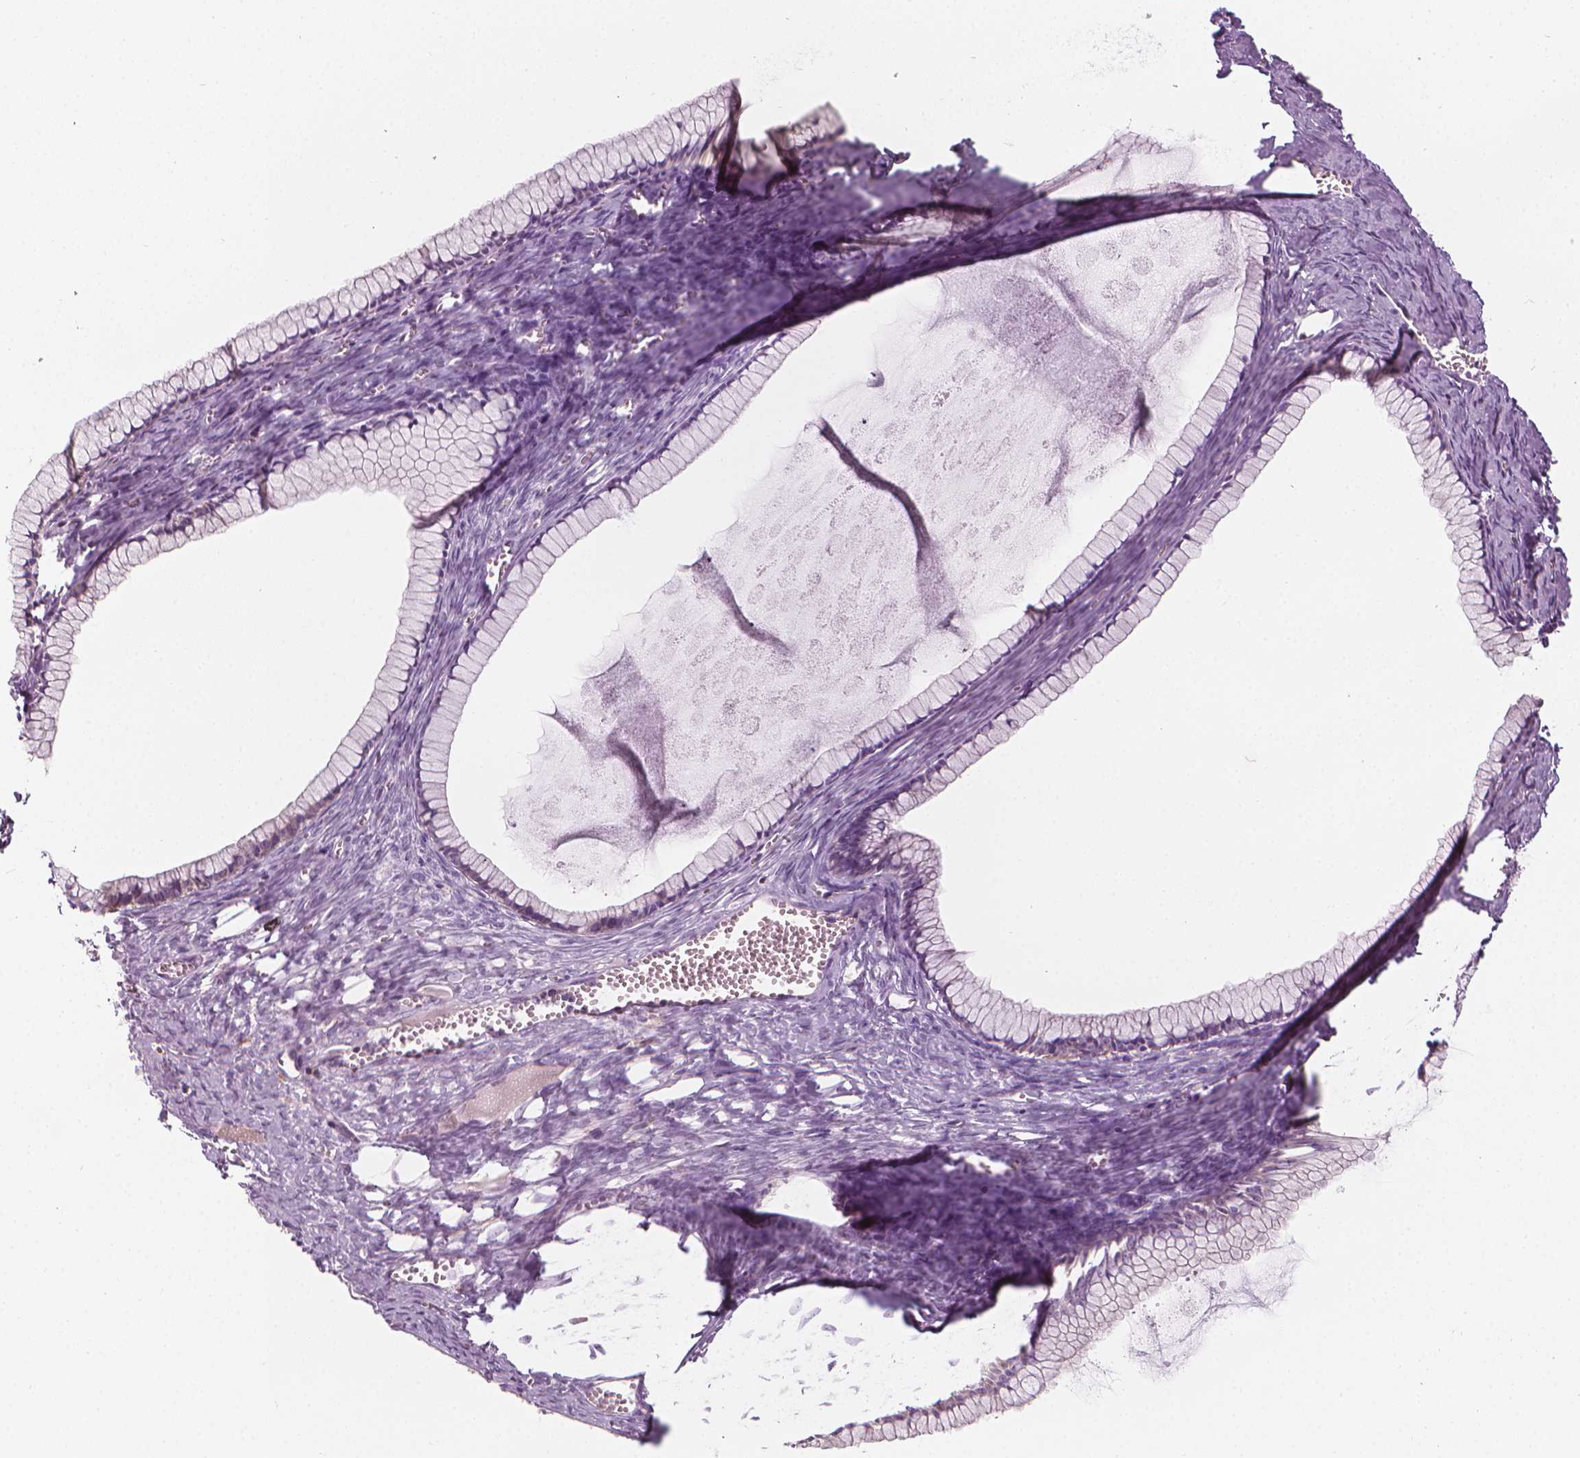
{"staining": {"intensity": "negative", "quantity": "none", "location": "none"}, "tissue": "ovarian cancer", "cell_type": "Tumor cells", "image_type": "cancer", "snomed": [{"axis": "morphology", "description": "Cystadenocarcinoma, mucinous, NOS"}, {"axis": "topography", "description": "Ovary"}], "caption": "Ovarian cancer was stained to show a protein in brown. There is no significant expression in tumor cells.", "gene": "SHMT1", "patient": {"sex": "female", "age": 41}}